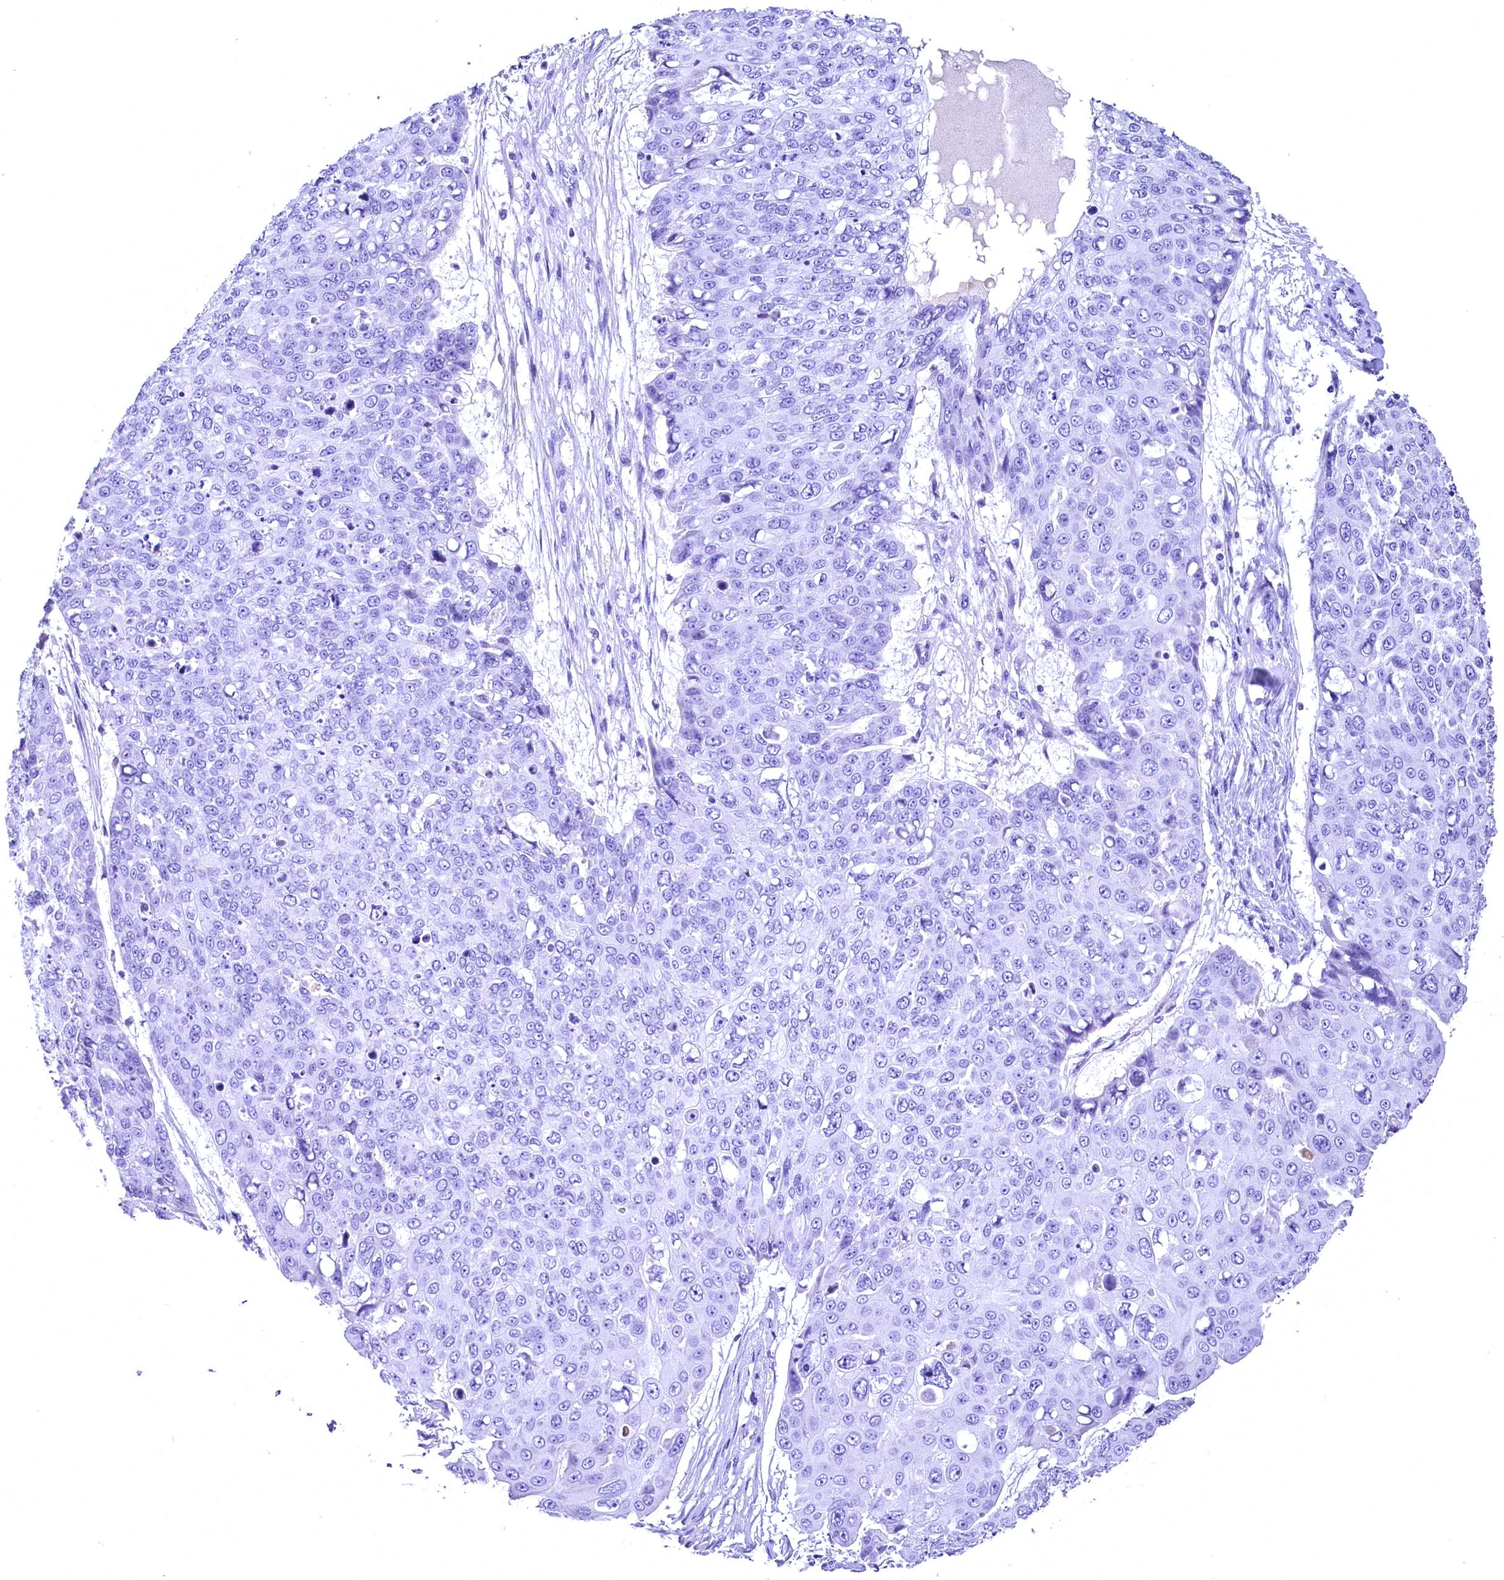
{"staining": {"intensity": "negative", "quantity": "none", "location": "none"}, "tissue": "skin cancer", "cell_type": "Tumor cells", "image_type": "cancer", "snomed": [{"axis": "morphology", "description": "Squamous cell carcinoma, NOS"}, {"axis": "topography", "description": "Skin"}], "caption": "Tumor cells show no significant protein expression in skin squamous cell carcinoma.", "gene": "SKIDA1", "patient": {"sex": "male", "age": 71}}